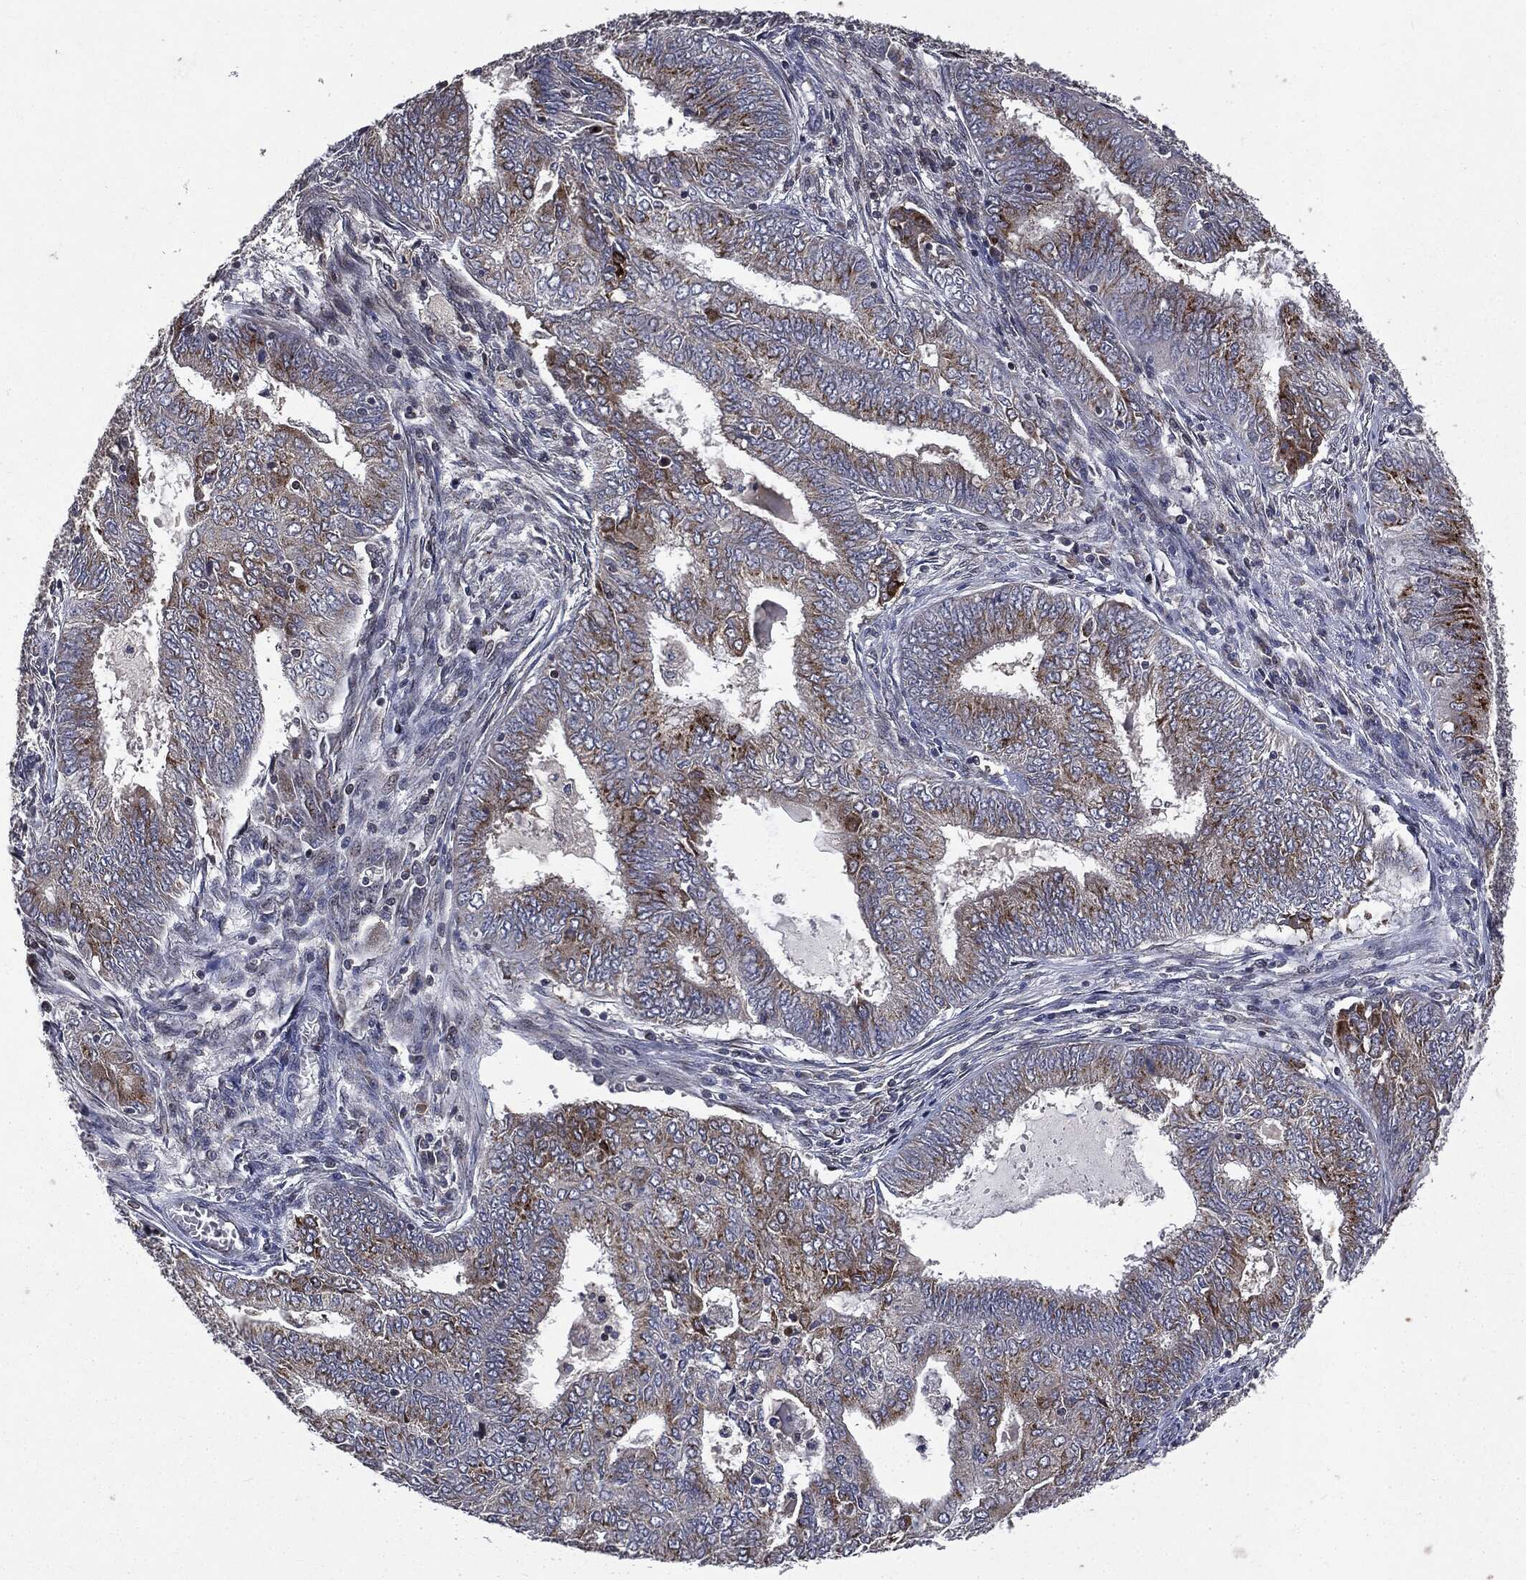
{"staining": {"intensity": "moderate", "quantity": "25%-75%", "location": "cytoplasmic/membranous"}, "tissue": "endometrial cancer", "cell_type": "Tumor cells", "image_type": "cancer", "snomed": [{"axis": "morphology", "description": "Adenocarcinoma, NOS"}, {"axis": "topography", "description": "Endometrium"}], "caption": "Endometrial cancer stained with a protein marker displays moderate staining in tumor cells.", "gene": "PLPPR2", "patient": {"sex": "female", "age": 62}}